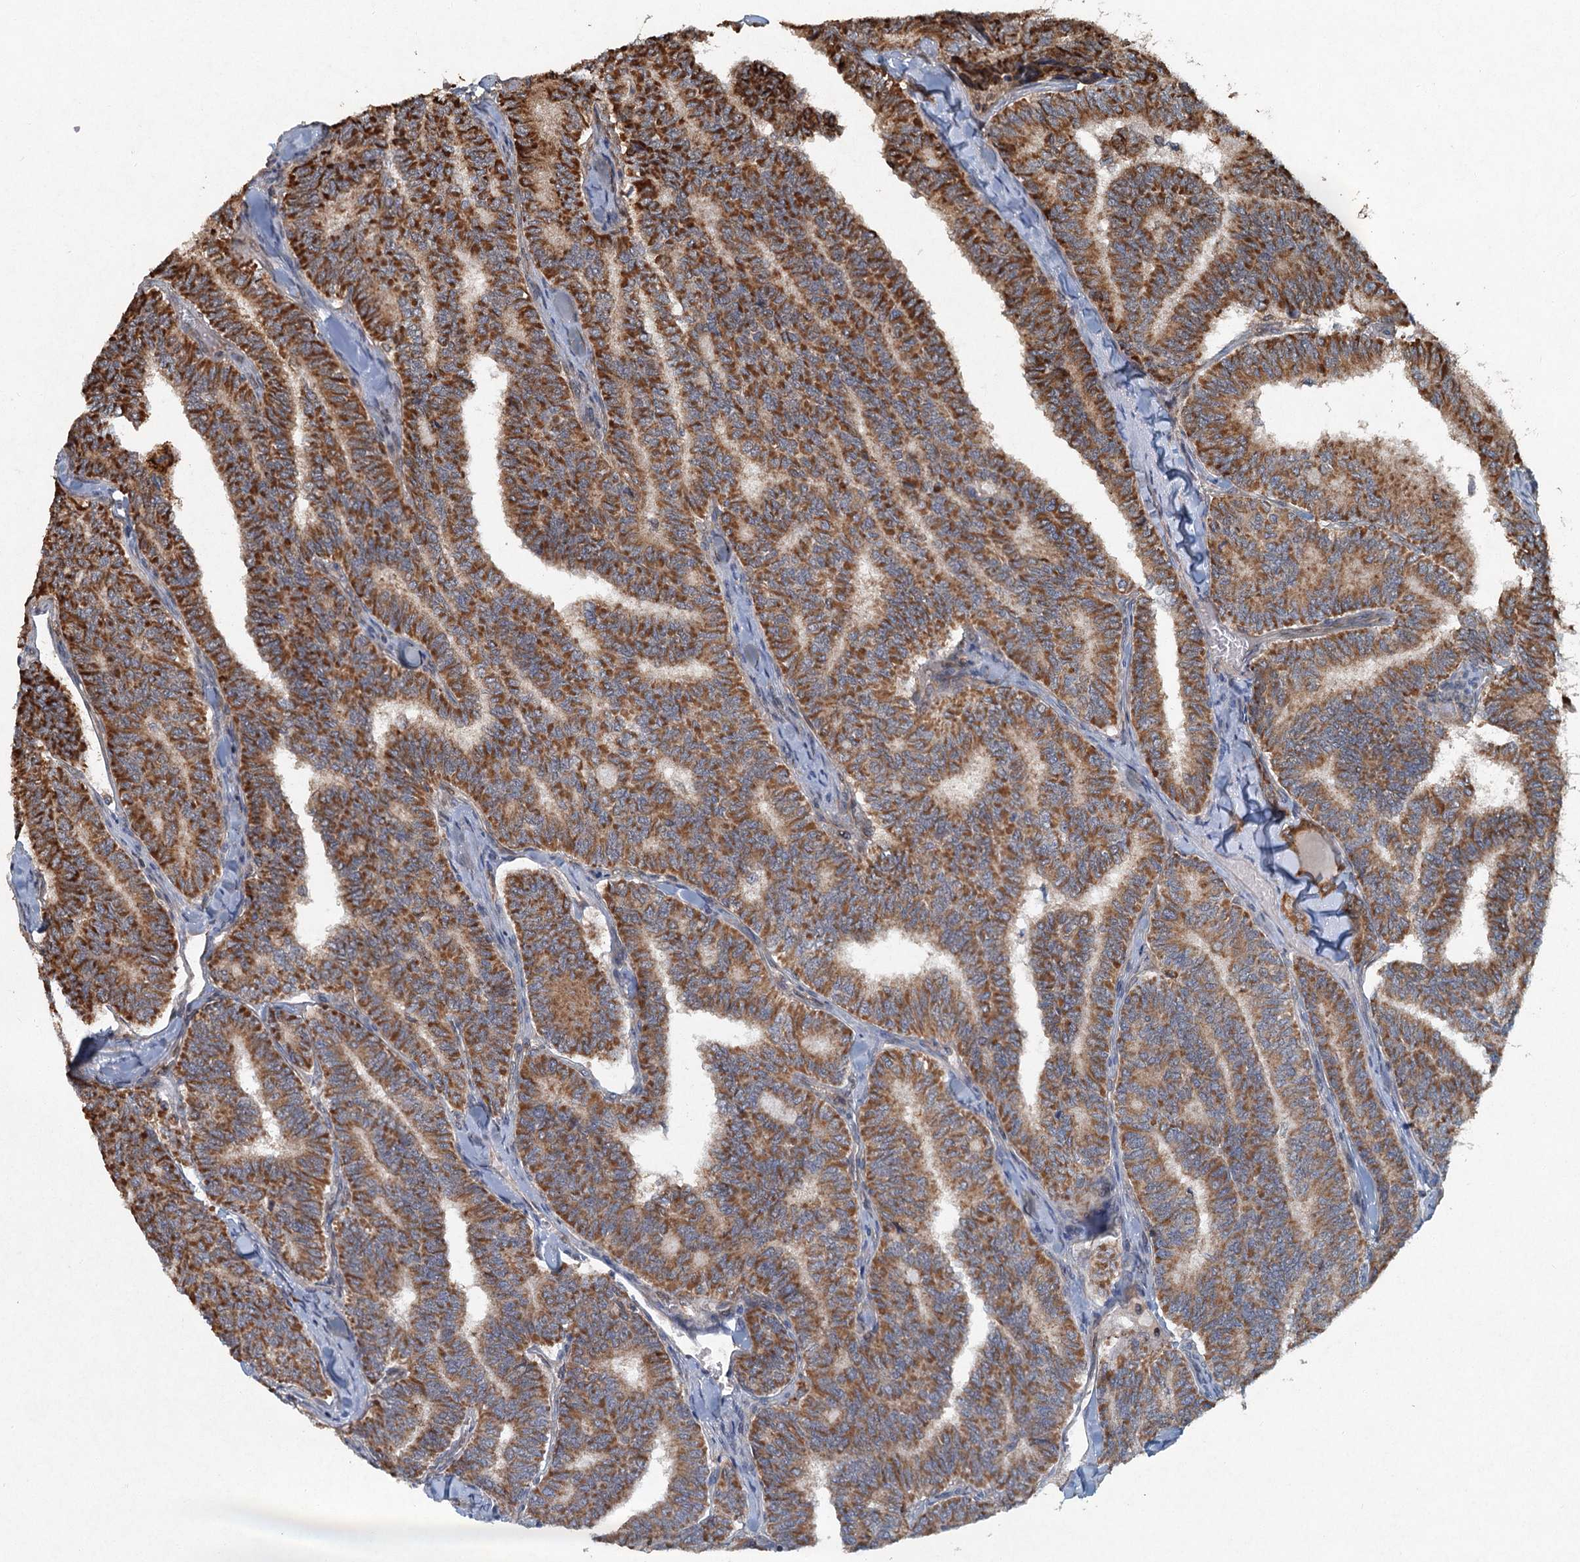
{"staining": {"intensity": "moderate", "quantity": ">75%", "location": "cytoplasmic/membranous"}, "tissue": "thyroid cancer", "cell_type": "Tumor cells", "image_type": "cancer", "snomed": [{"axis": "morphology", "description": "Papillary adenocarcinoma, NOS"}, {"axis": "topography", "description": "Thyroid gland"}], "caption": "Papillary adenocarcinoma (thyroid) stained with a protein marker reveals moderate staining in tumor cells.", "gene": "SRPX2", "patient": {"sex": "female", "age": 35}}